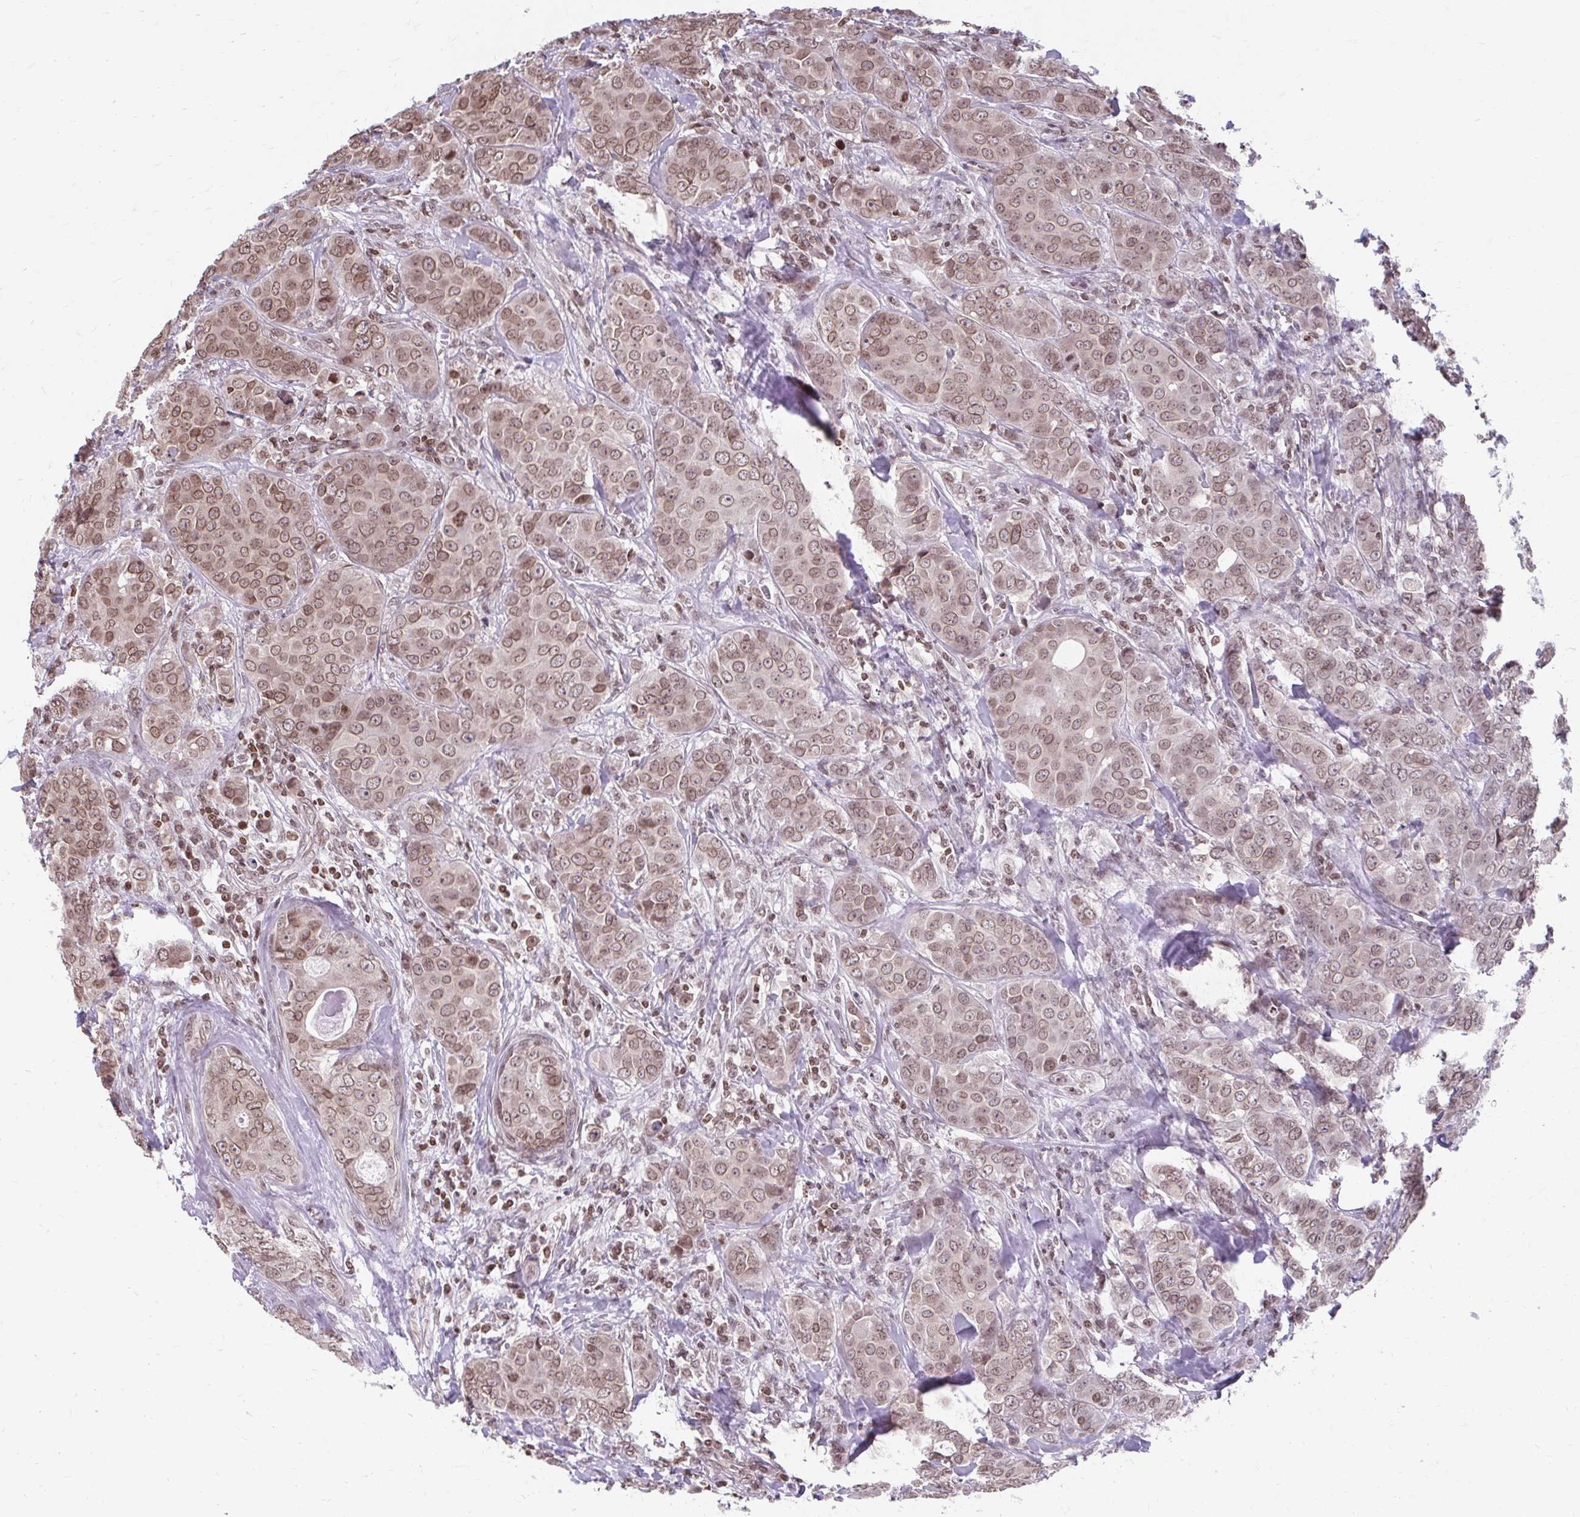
{"staining": {"intensity": "moderate", "quantity": ">75%", "location": "nuclear"}, "tissue": "breast cancer", "cell_type": "Tumor cells", "image_type": "cancer", "snomed": [{"axis": "morphology", "description": "Duct carcinoma"}, {"axis": "topography", "description": "Breast"}], "caption": "The histopathology image exhibits staining of breast cancer, revealing moderate nuclear protein positivity (brown color) within tumor cells. (Brightfield microscopy of DAB IHC at high magnification).", "gene": "ORC3", "patient": {"sex": "female", "age": 43}}